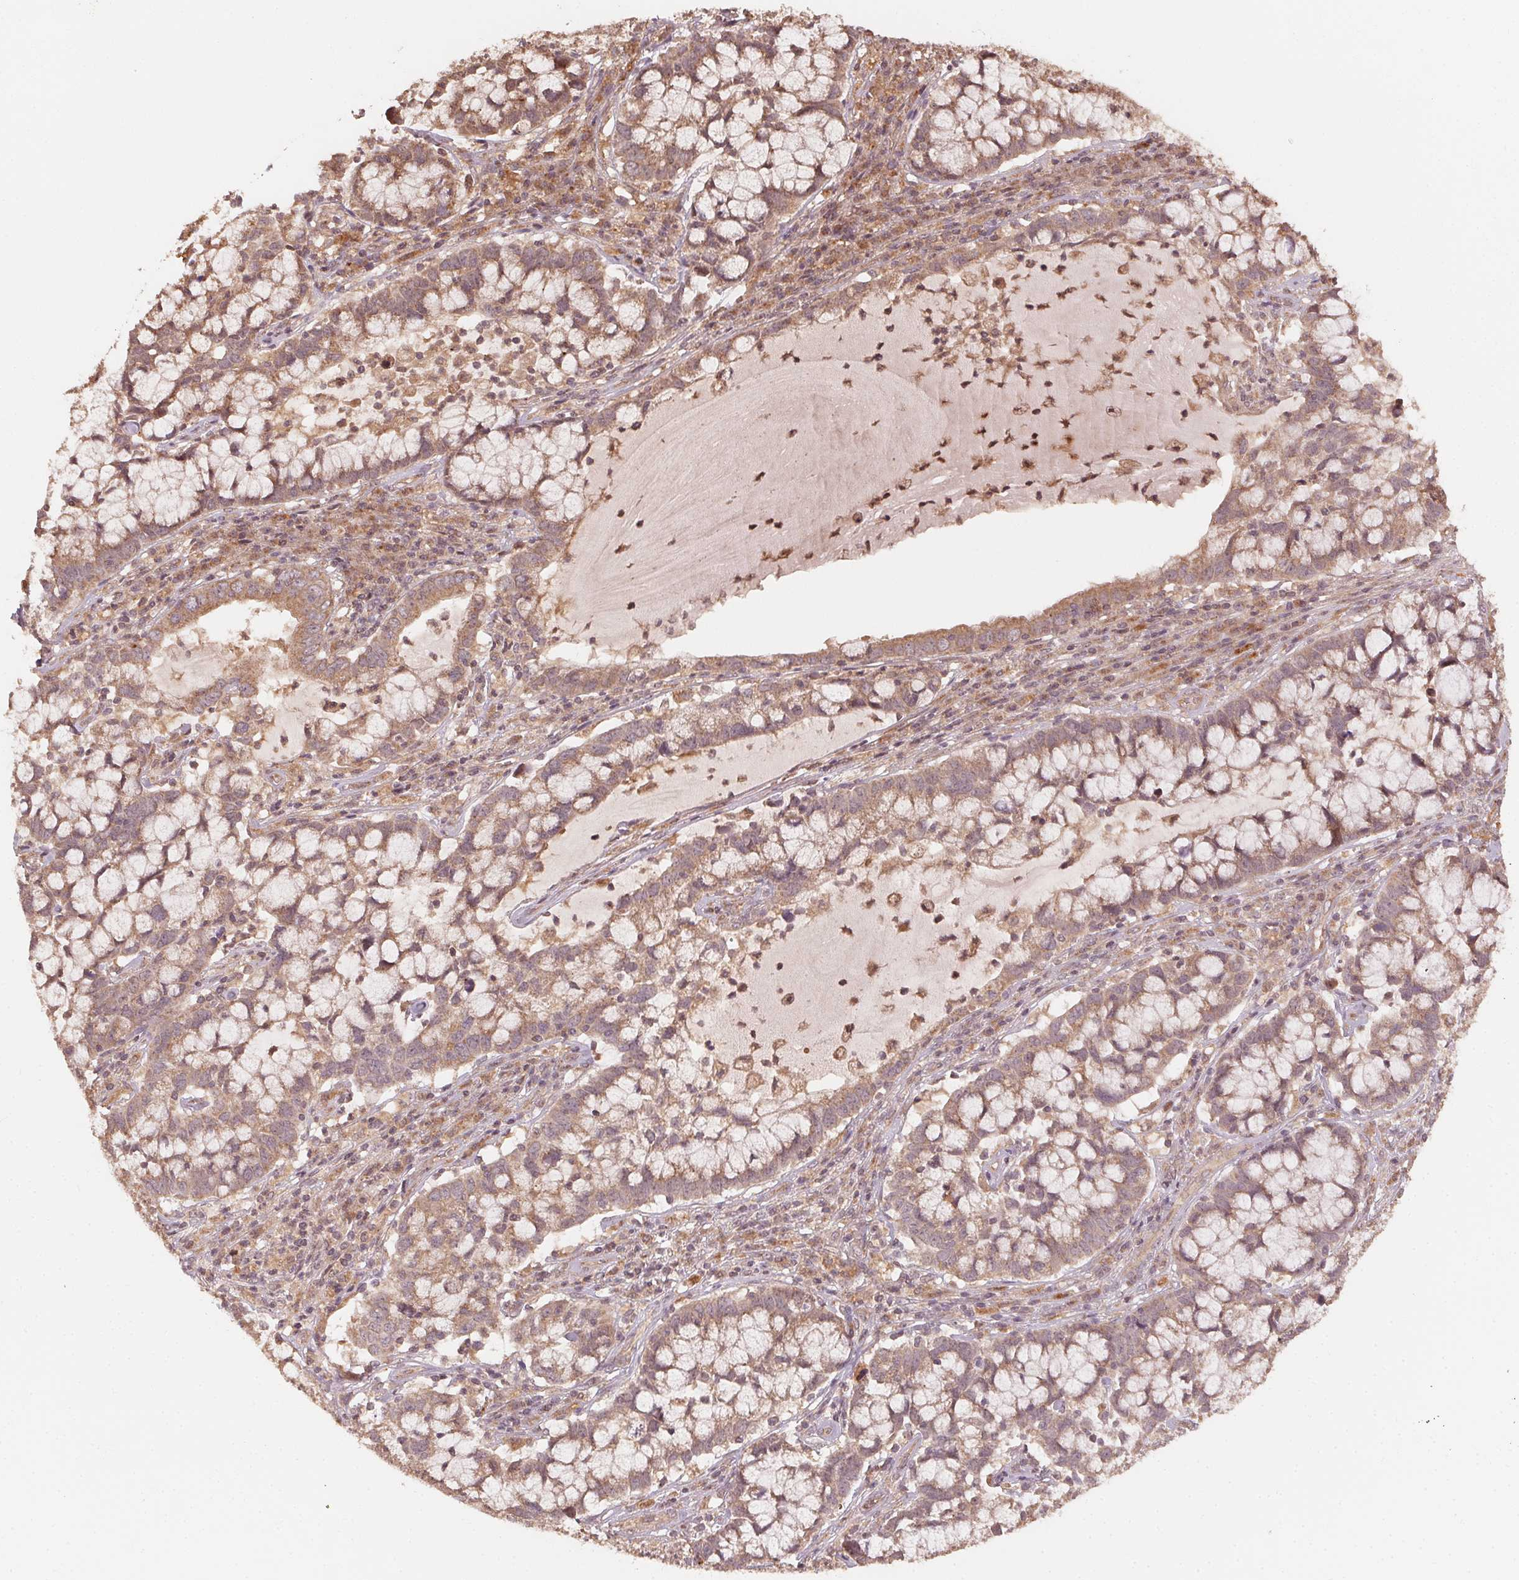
{"staining": {"intensity": "moderate", "quantity": ">75%", "location": "cytoplasmic/membranous"}, "tissue": "cervical cancer", "cell_type": "Tumor cells", "image_type": "cancer", "snomed": [{"axis": "morphology", "description": "Adenocarcinoma, NOS"}, {"axis": "topography", "description": "Cervix"}], "caption": "Cervical cancer stained with a protein marker shows moderate staining in tumor cells.", "gene": "WBP2", "patient": {"sex": "female", "age": 40}}